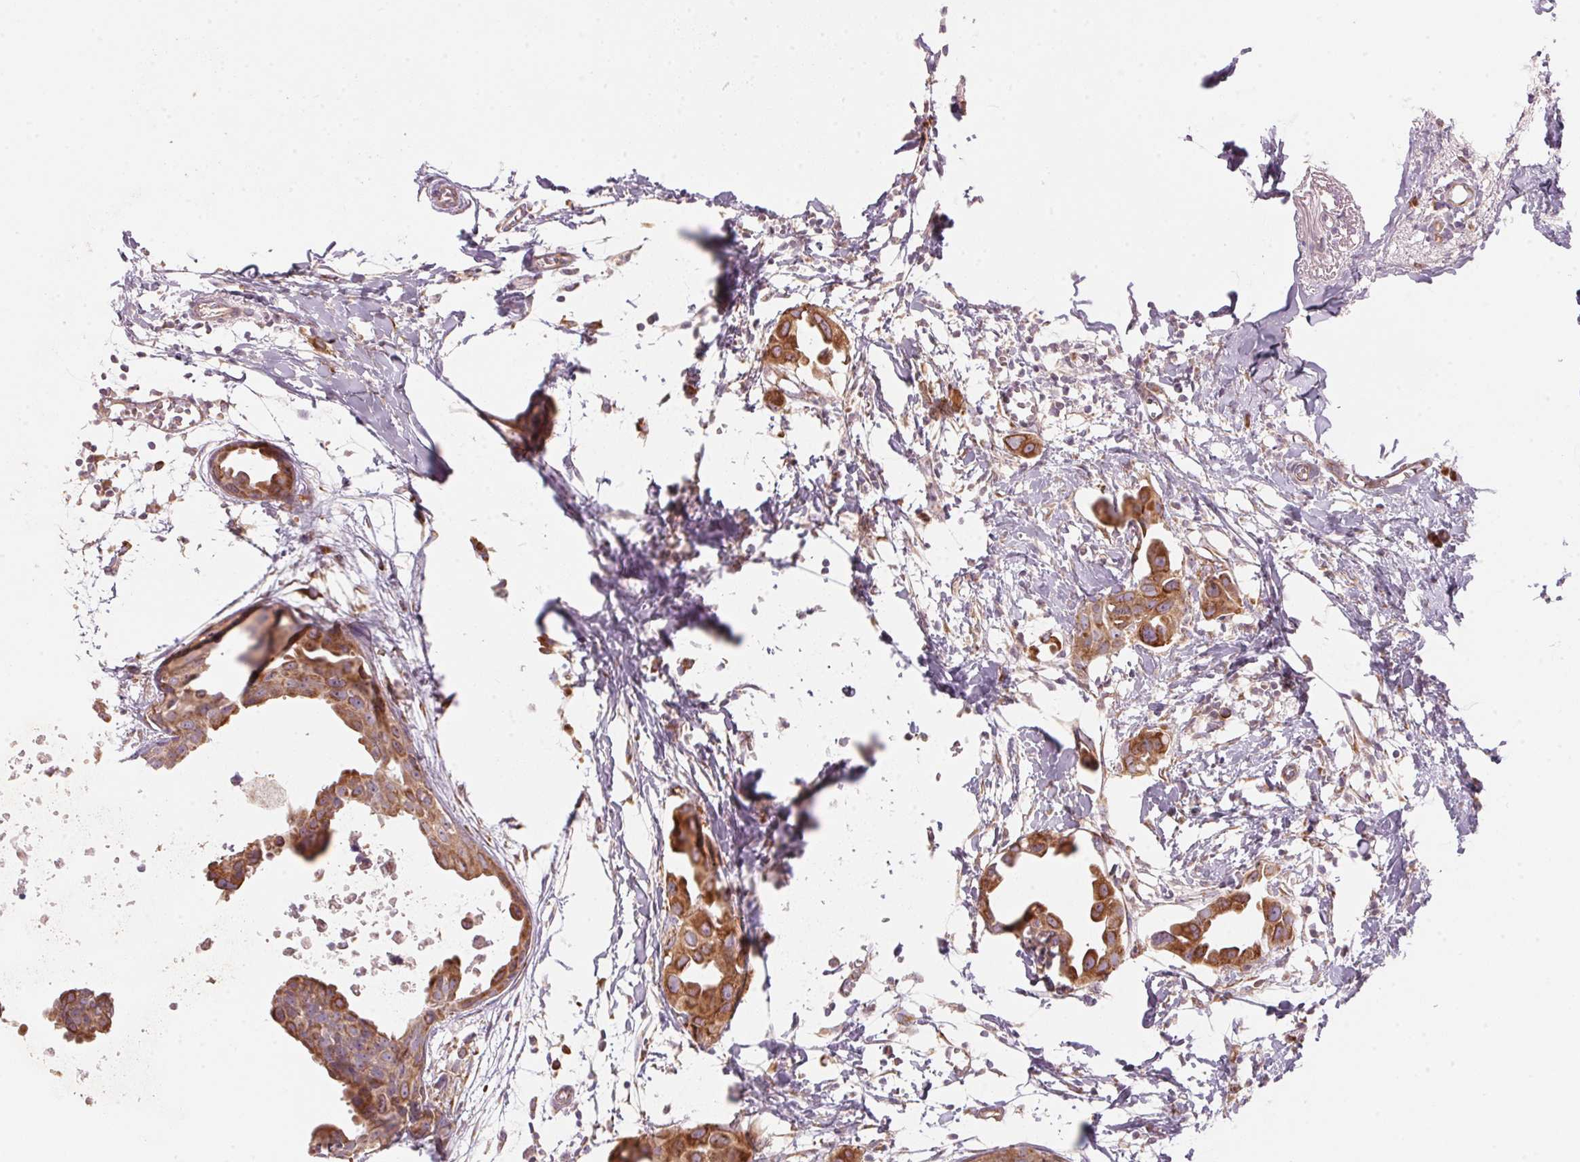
{"staining": {"intensity": "moderate", "quantity": ">75%", "location": "cytoplasmic/membranous"}, "tissue": "breast cancer", "cell_type": "Tumor cells", "image_type": "cancer", "snomed": [{"axis": "morphology", "description": "Duct carcinoma"}, {"axis": "topography", "description": "Breast"}], "caption": "This photomicrograph reveals IHC staining of breast cancer (infiltrating ductal carcinoma), with medium moderate cytoplasmic/membranous expression in about >75% of tumor cells.", "gene": "BLOC1S2", "patient": {"sex": "female", "age": 38}}